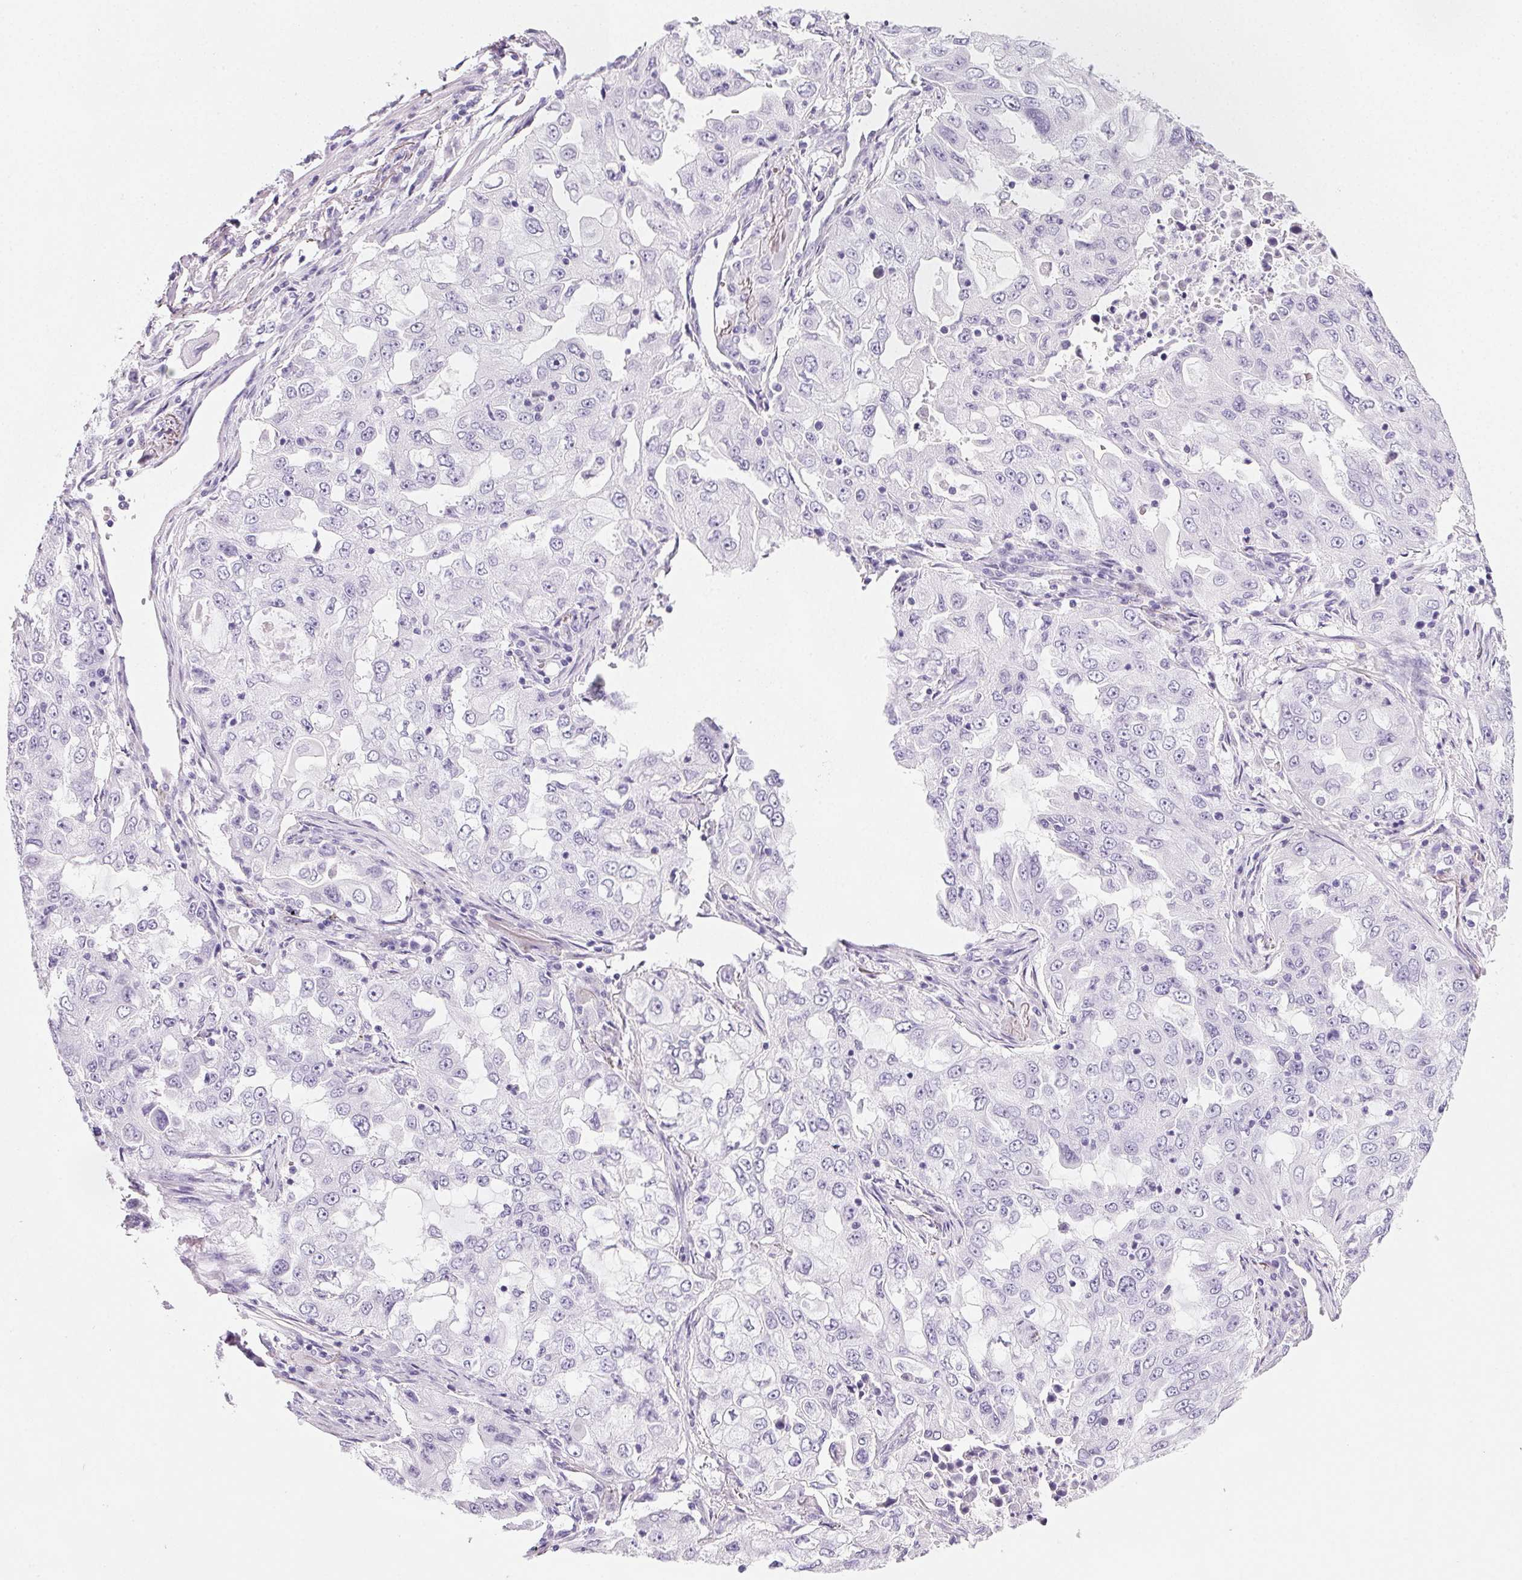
{"staining": {"intensity": "negative", "quantity": "none", "location": "none"}, "tissue": "lung cancer", "cell_type": "Tumor cells", "image_type": "cancer", "snomed": [{"axis": "morphology", "description": "Adenocarcinoma, NOS"}, {"axis": "topography", "description": "Lung"}], "caption": "An image of human lung cancer is negative for staining in tumor cells.", "gene": "PRSS3", "patient": {"sex": "female", "age": 61}}